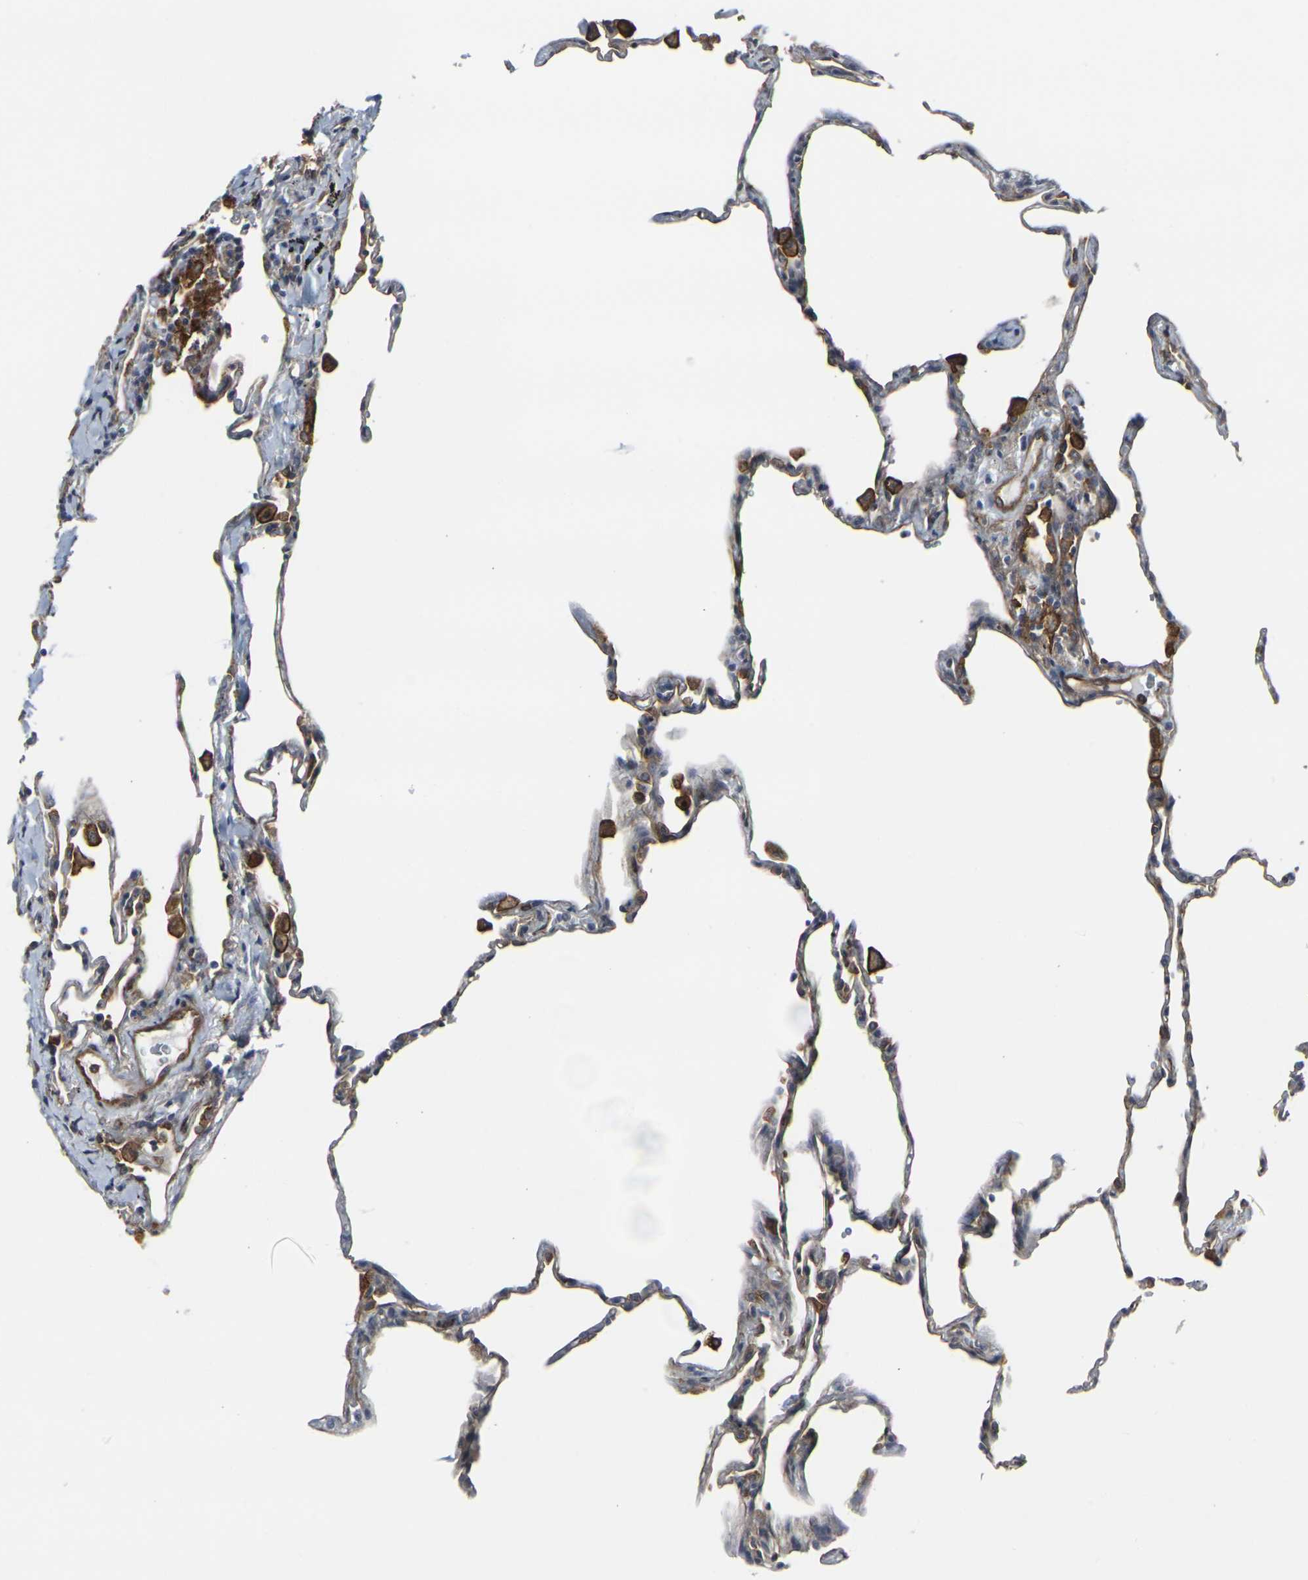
{"staining": {"intensity": "moderate", "quantity": "25%-75%", "location": "cytoplasmic/membranous"}, "tissue": "lung", "cell_type": "Alveolar cells", "image_type": "normal", "snomed": [{"axis": "morphology", "description": "Normal tissue, NOS"}, {"axis": "topography", "description": "Lung"}], "caption": "DAB immunohistochemical staining of normal lung exhibits moderate cytoplasmic/membranous protein expression in approximately 25%-75% of alveolar cells.", "gene": "MYOF", "patient": {"sex": "male", "age": 59}}